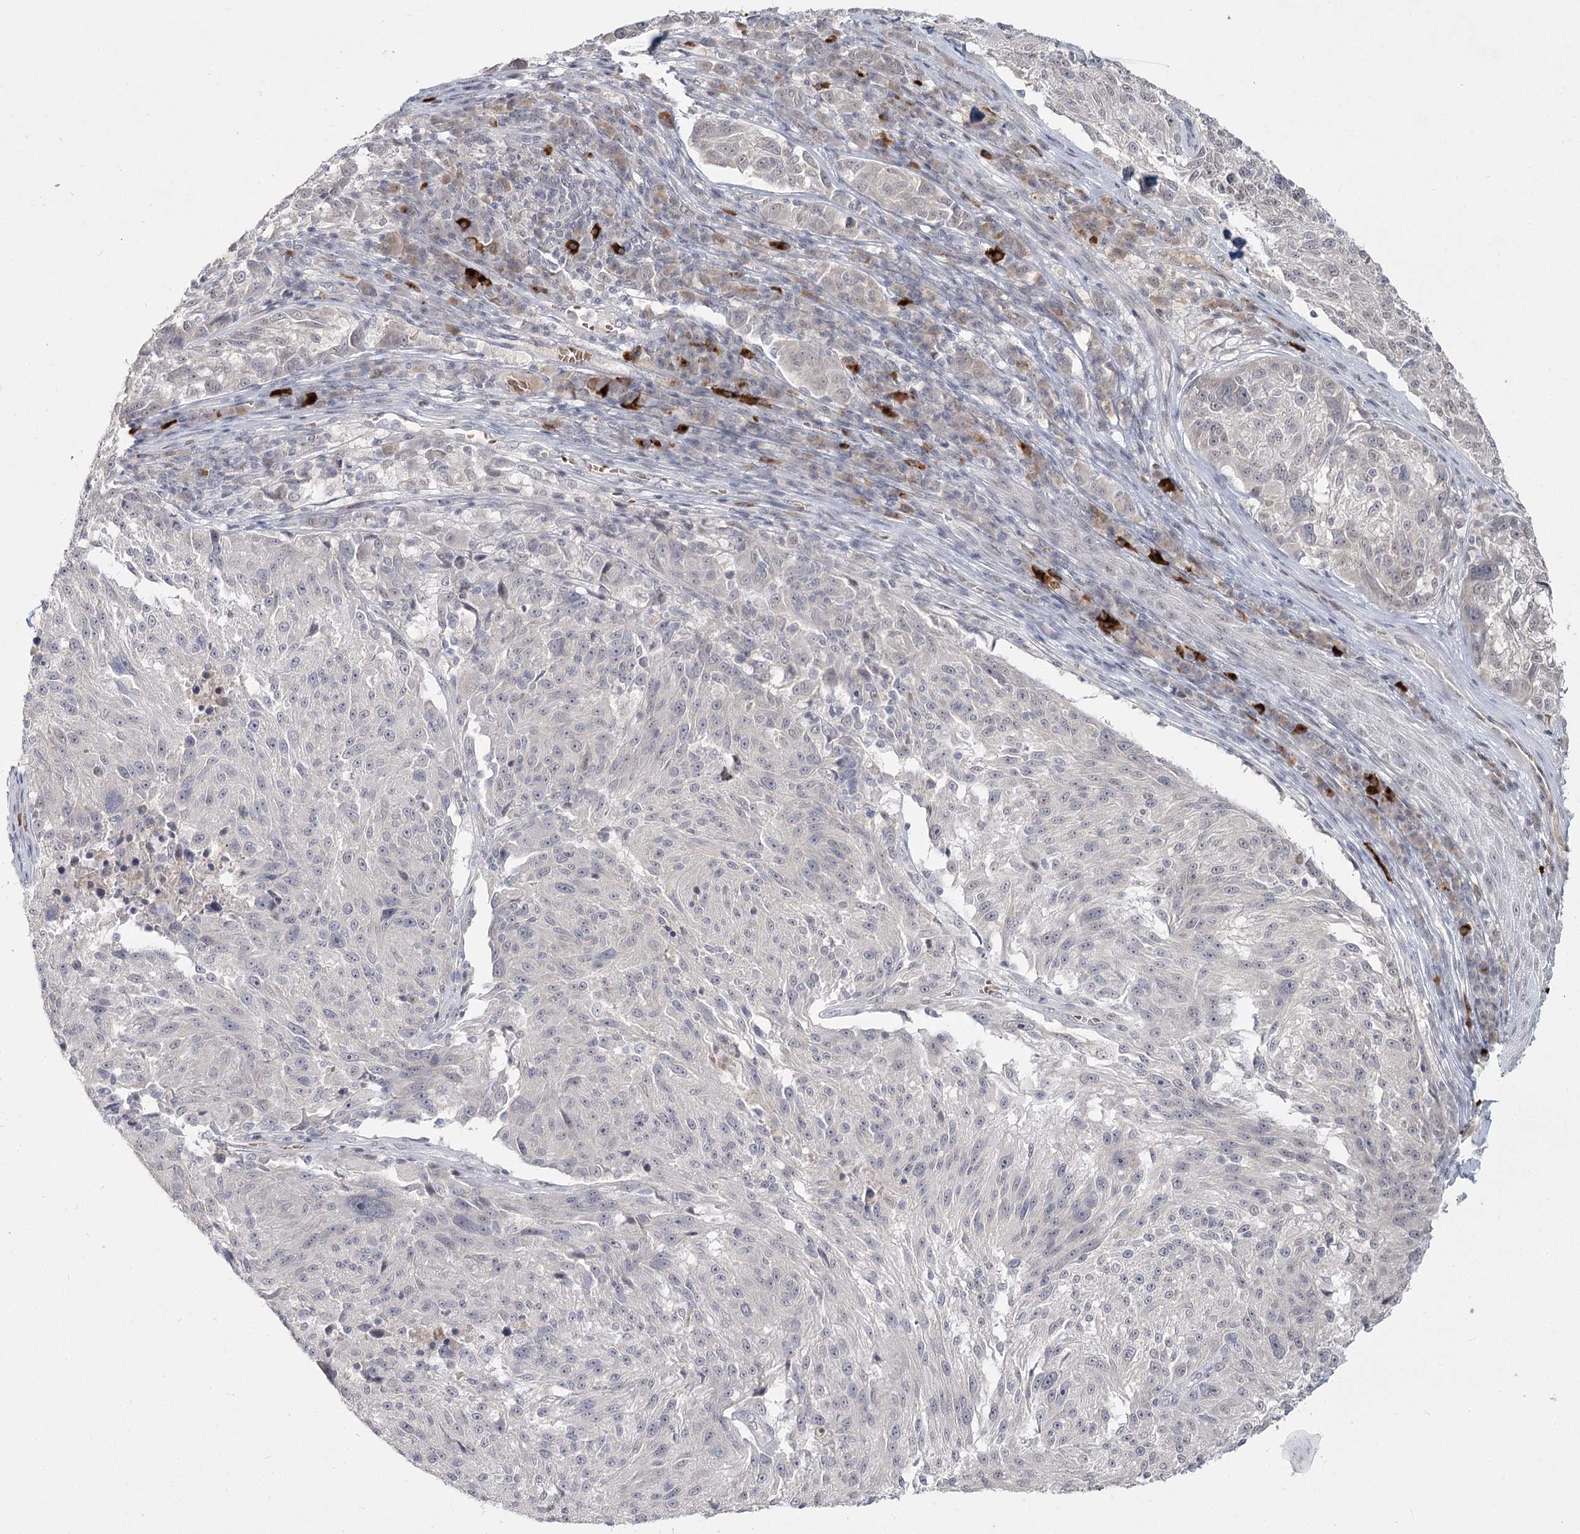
{"staining": {"intensity": "negative", "quantity": "none", "location": "none"}, "tissue": "melanoma", "cell_type": "Tumor cells", "image_type": "cancer", "snomed": [{"axis": "morphology", "description": "Malignant melanoma, NOS"}, {"axis": "topography", "description": "Skin"}], "caption": "Protein analysis of melanoma reveals no significant staining in tumor cells.", "gene": "LY6G5C", "patient": {"sex": "male", "age": 53}}